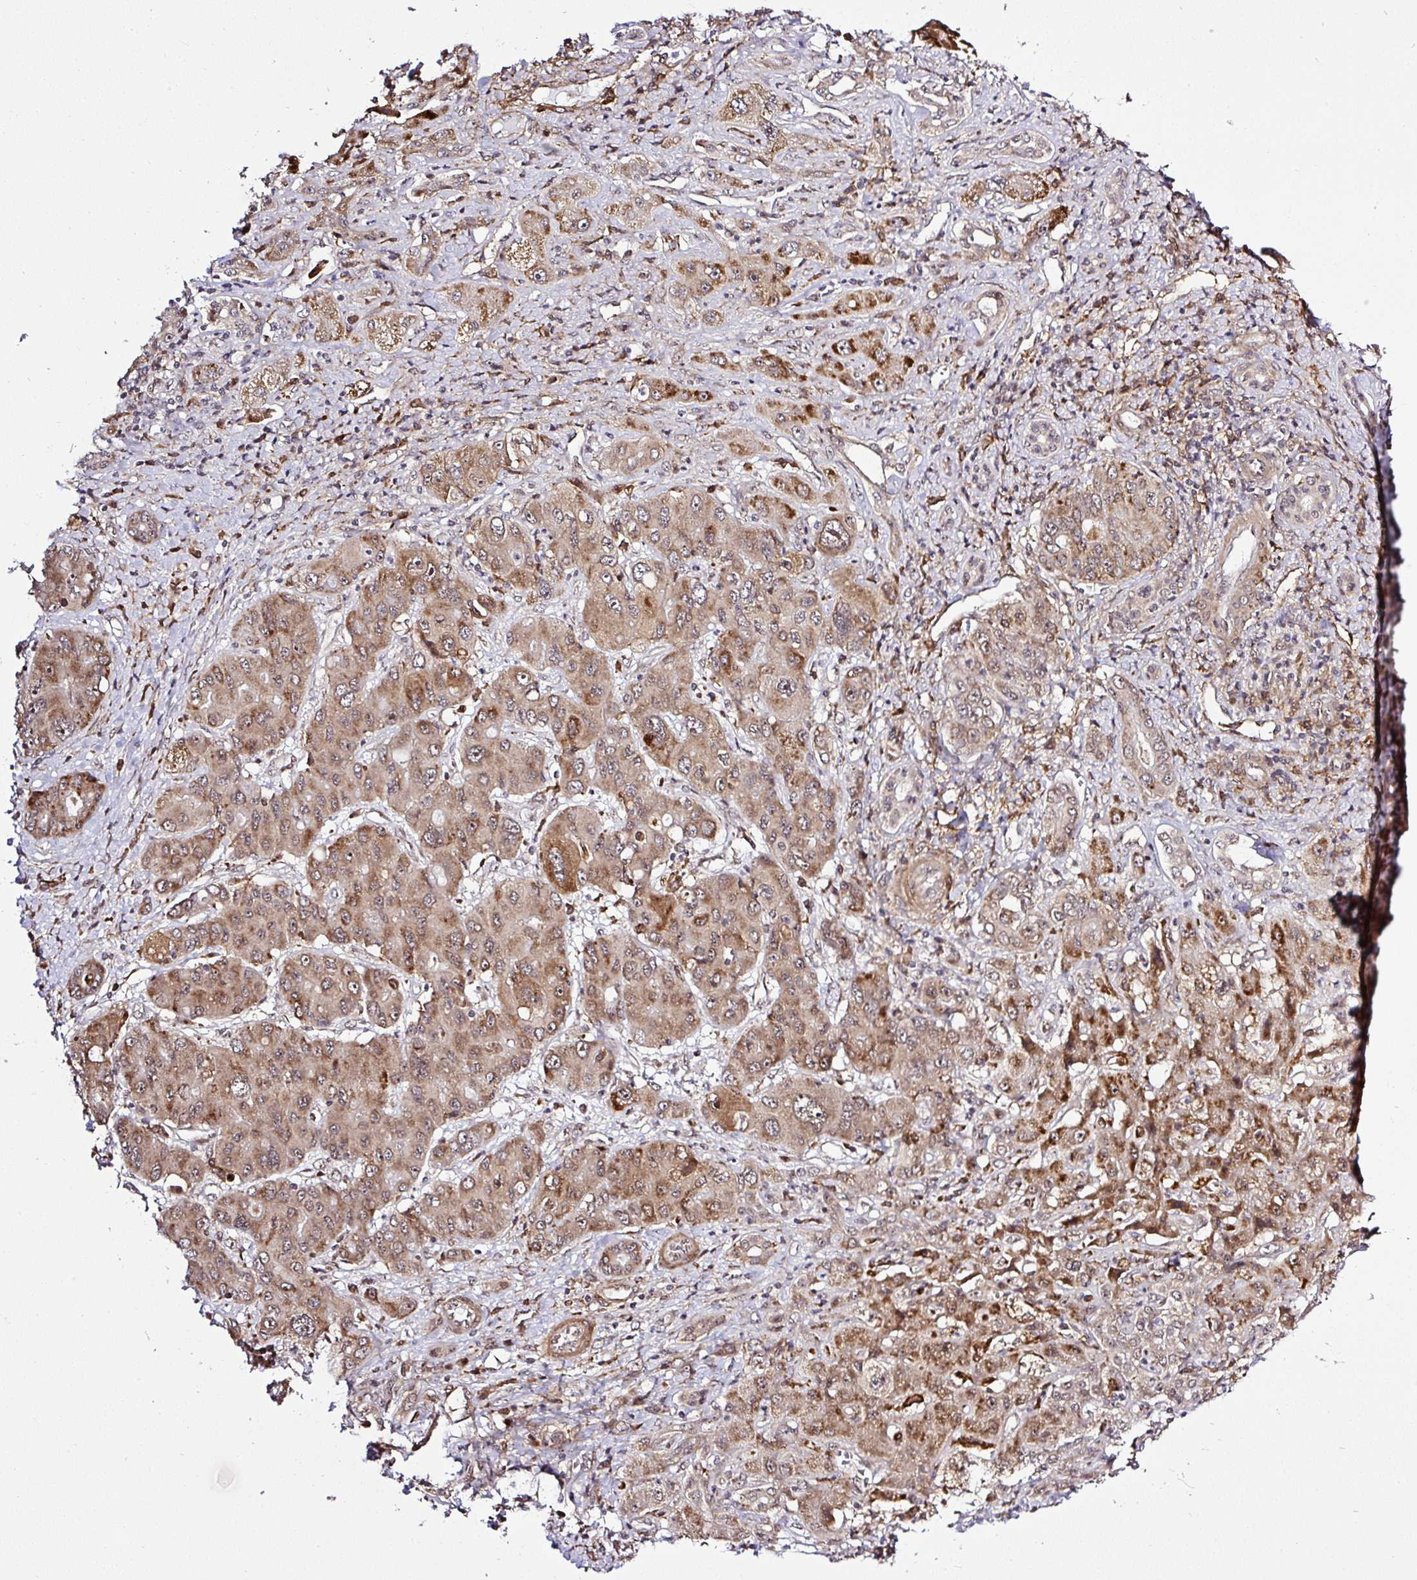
{"staining": {"intensity": "moderate", "quantity": ">75%", "location": "cytoplasmic/membranous"}, "tissue": "liver cancer", "cell_type": "Tumor cells", "image_type": "cancer", "snomed": [{"axis": "morphology", "description": "Cholangiocarcinoma"}, {"axis": "topography", "description": "Liver"}], "caption": "The photomicrograph displays staining of liver cancer (cholangiocarcinoma), revealing moderate cytoplasmic/membranous protein expression (brown color) within tumor cells. Immunohistochemistry (ihc) stains the protein of interest in brown and the nuclei are stained blue.", "gene": "FAM153A", "patient": {"sex": "male", "age": 67}}